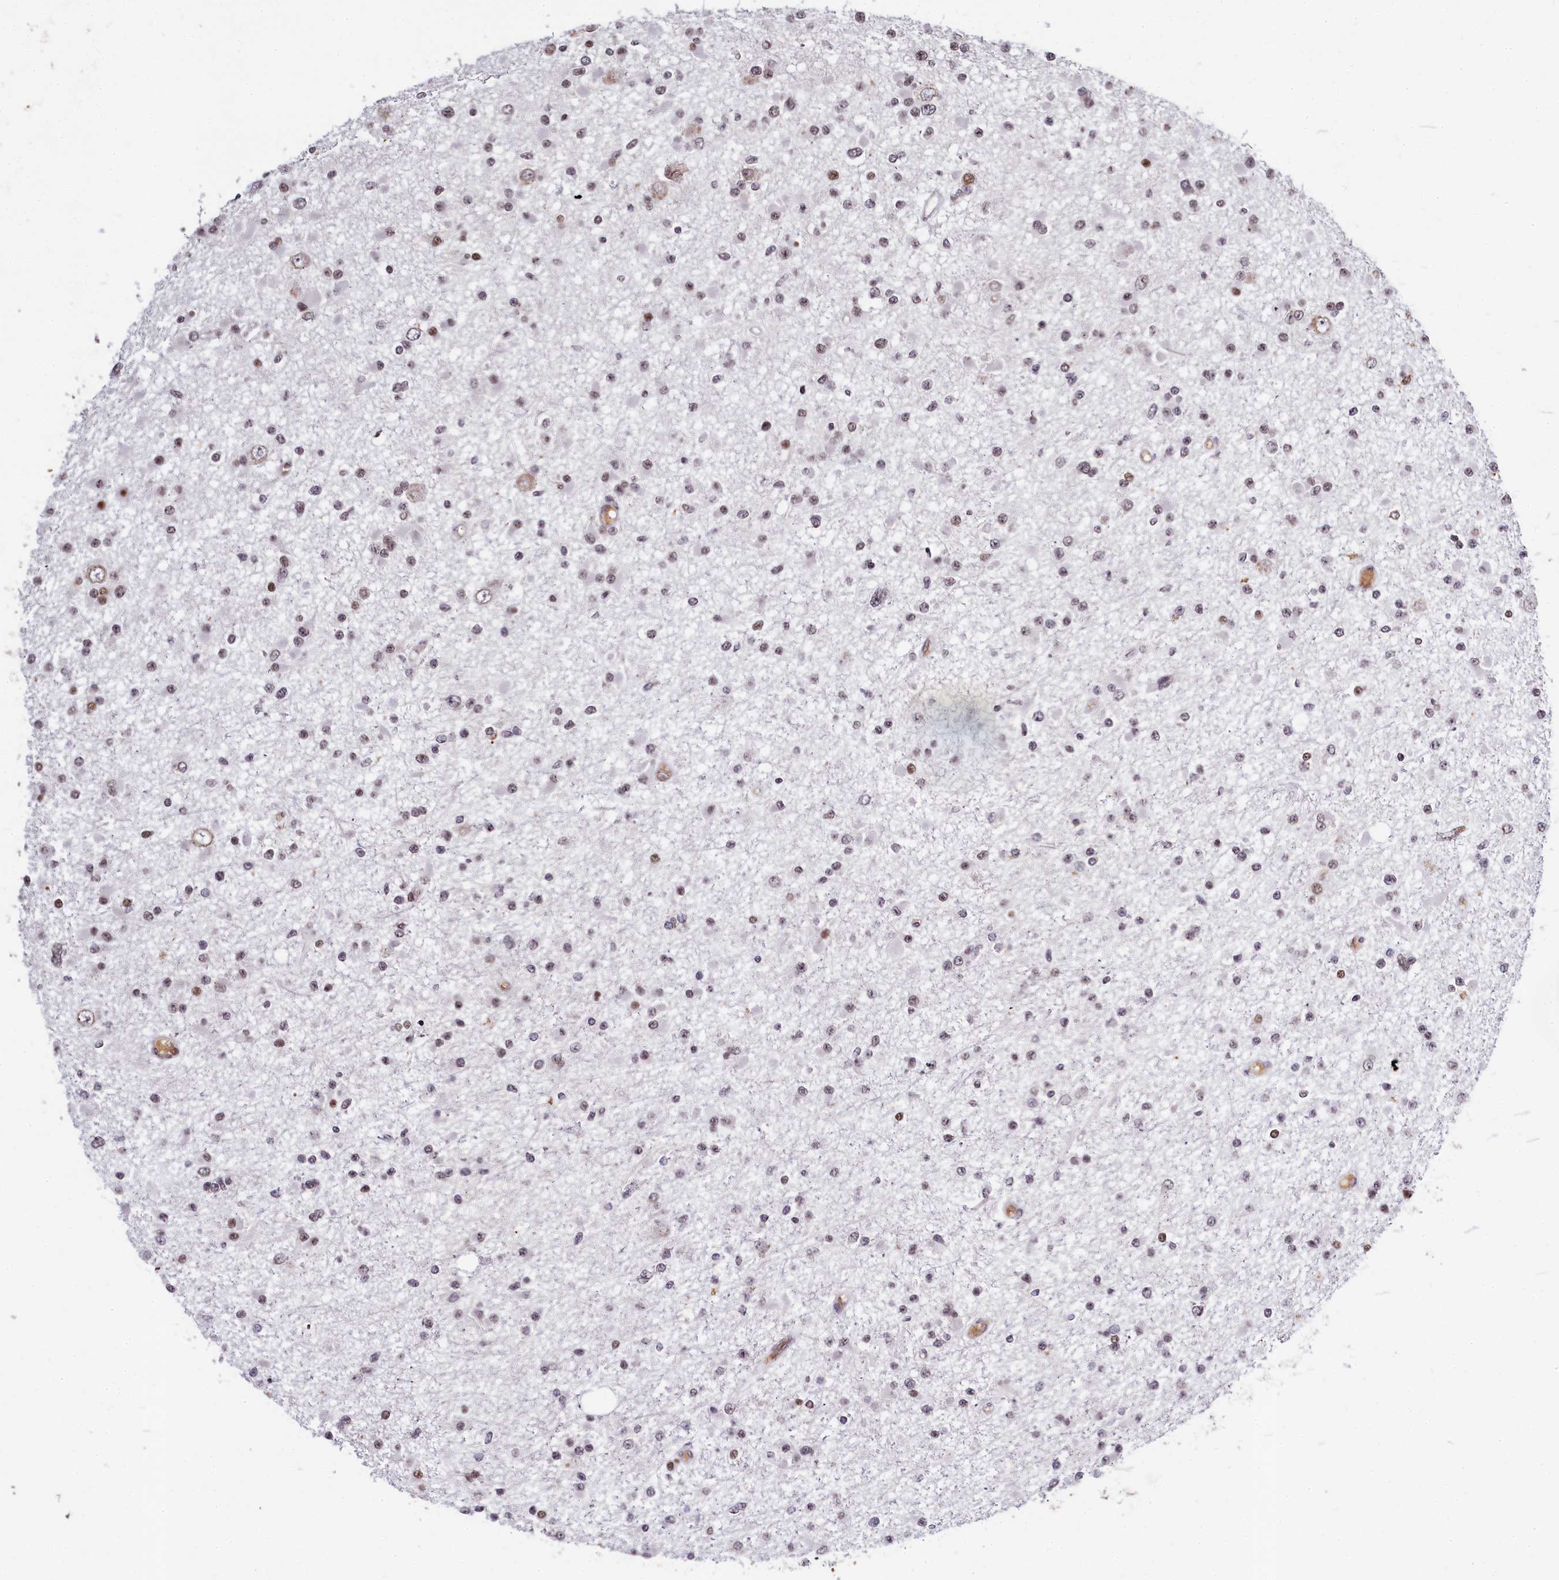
{"staining": {"intensity": "weak", "quantity": "<25%", "location": "nuclear"}, "tissue": "glioma", "cell_type": "Tumor cells", "image_type": "cancer", "snomed": [{"axis": "morphology", "description": "Glioma, malignant, Low grade"}, {"axis": "topography", "description": "Brain"}], "caption": "A high-resolution micrograph shows IHC staining of malignant glioma (low-grade), which shows no significant expression in tumor cells.", "gene": "FAM217B", "patient": {"sex": "female", "age": 22}}